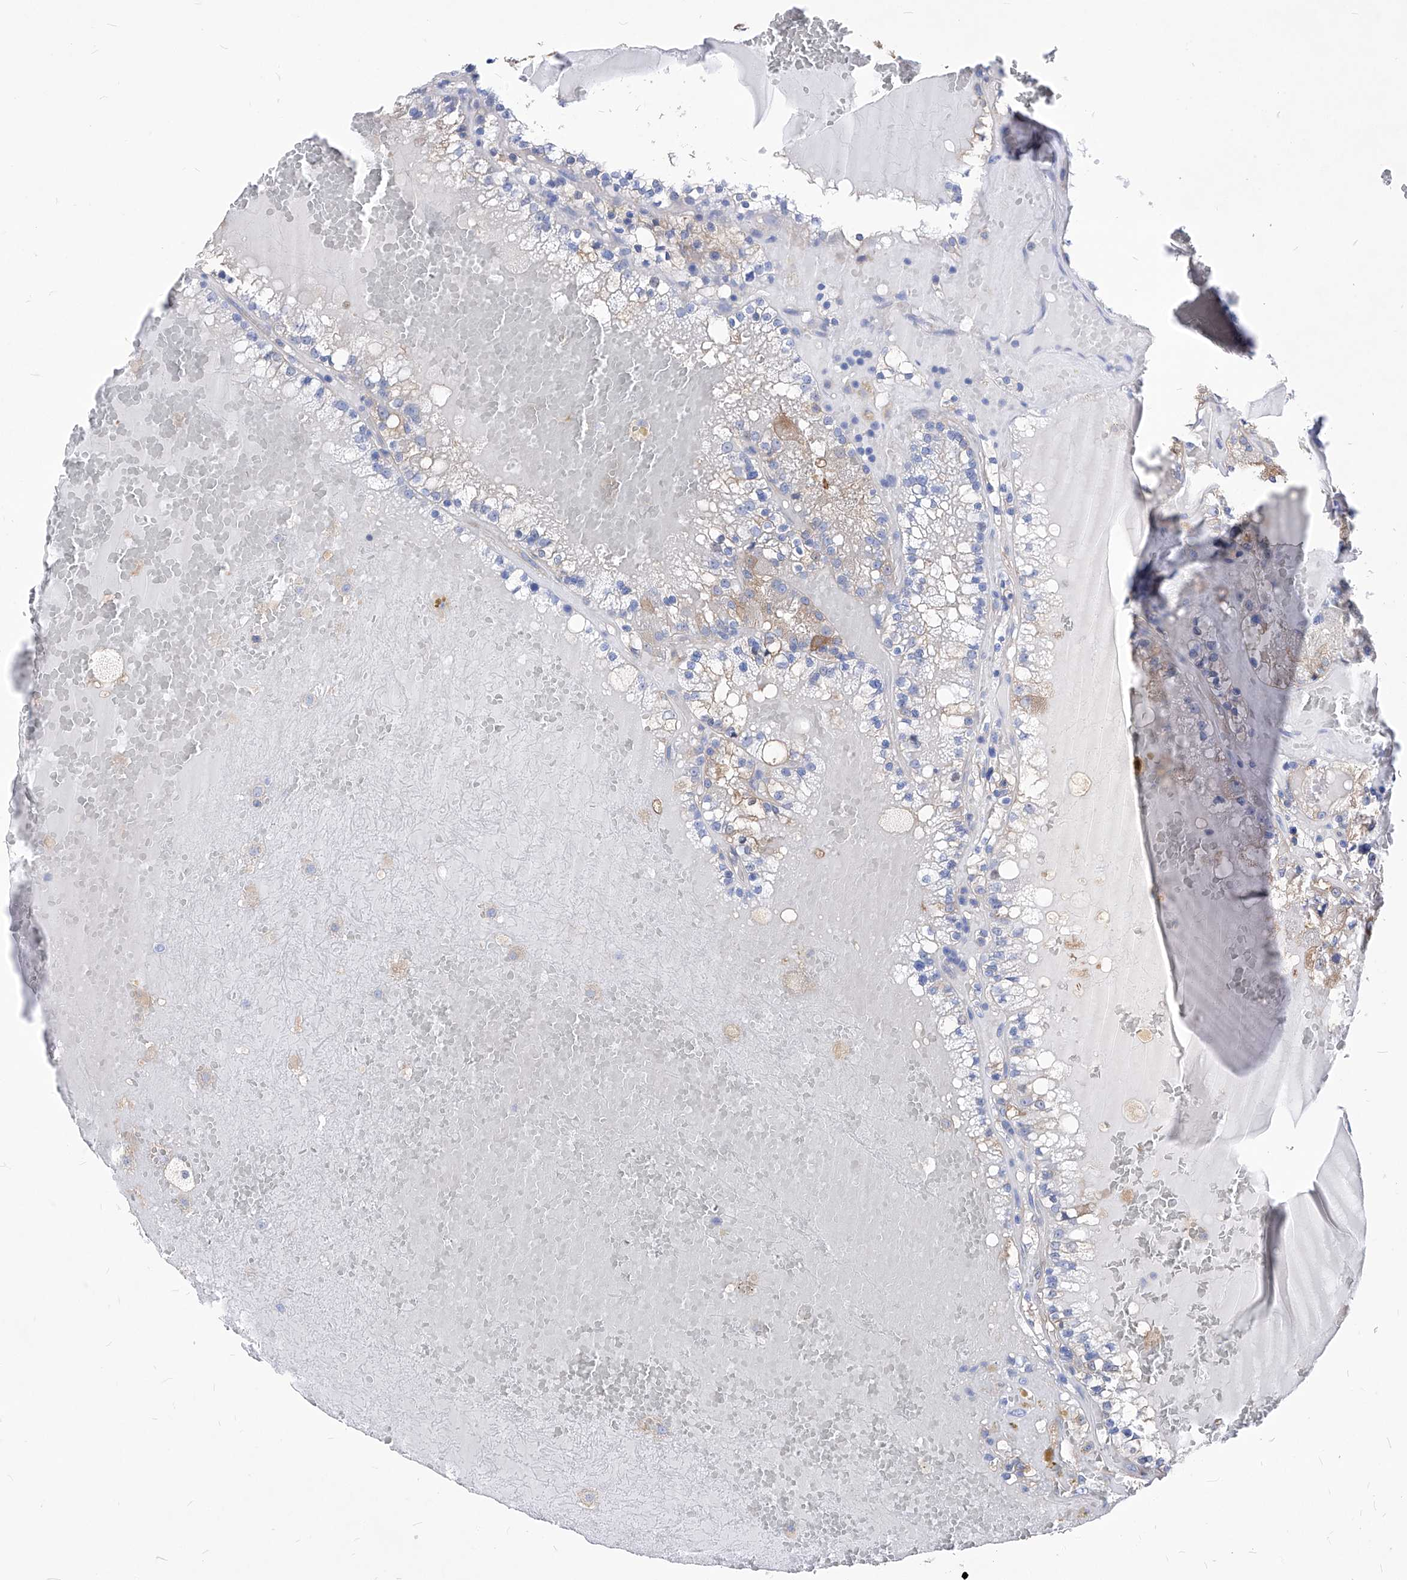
{"staining": {"intensity": "moderate", "quantity": "<25%", "location": "cytoplasmic/membranous"}, "tissue": "renal cancer", "cell_type": "Tumor cells", "image_type": "cancer", "snomed": [{"axis": "morphology", "description": "Adenocarcinoma, NOS"}, {"axis": "topography", "description": "Kidney"}], "caption": "This photomicrograph exhibits IHC staining of human renal cancer (adenocarcinoma), with low moderate cytoplasmic/membranous expression in about <25% of tumor cells.", "gene": "XPNPEP1", "patient": {"sex": "female", "age": 56}}